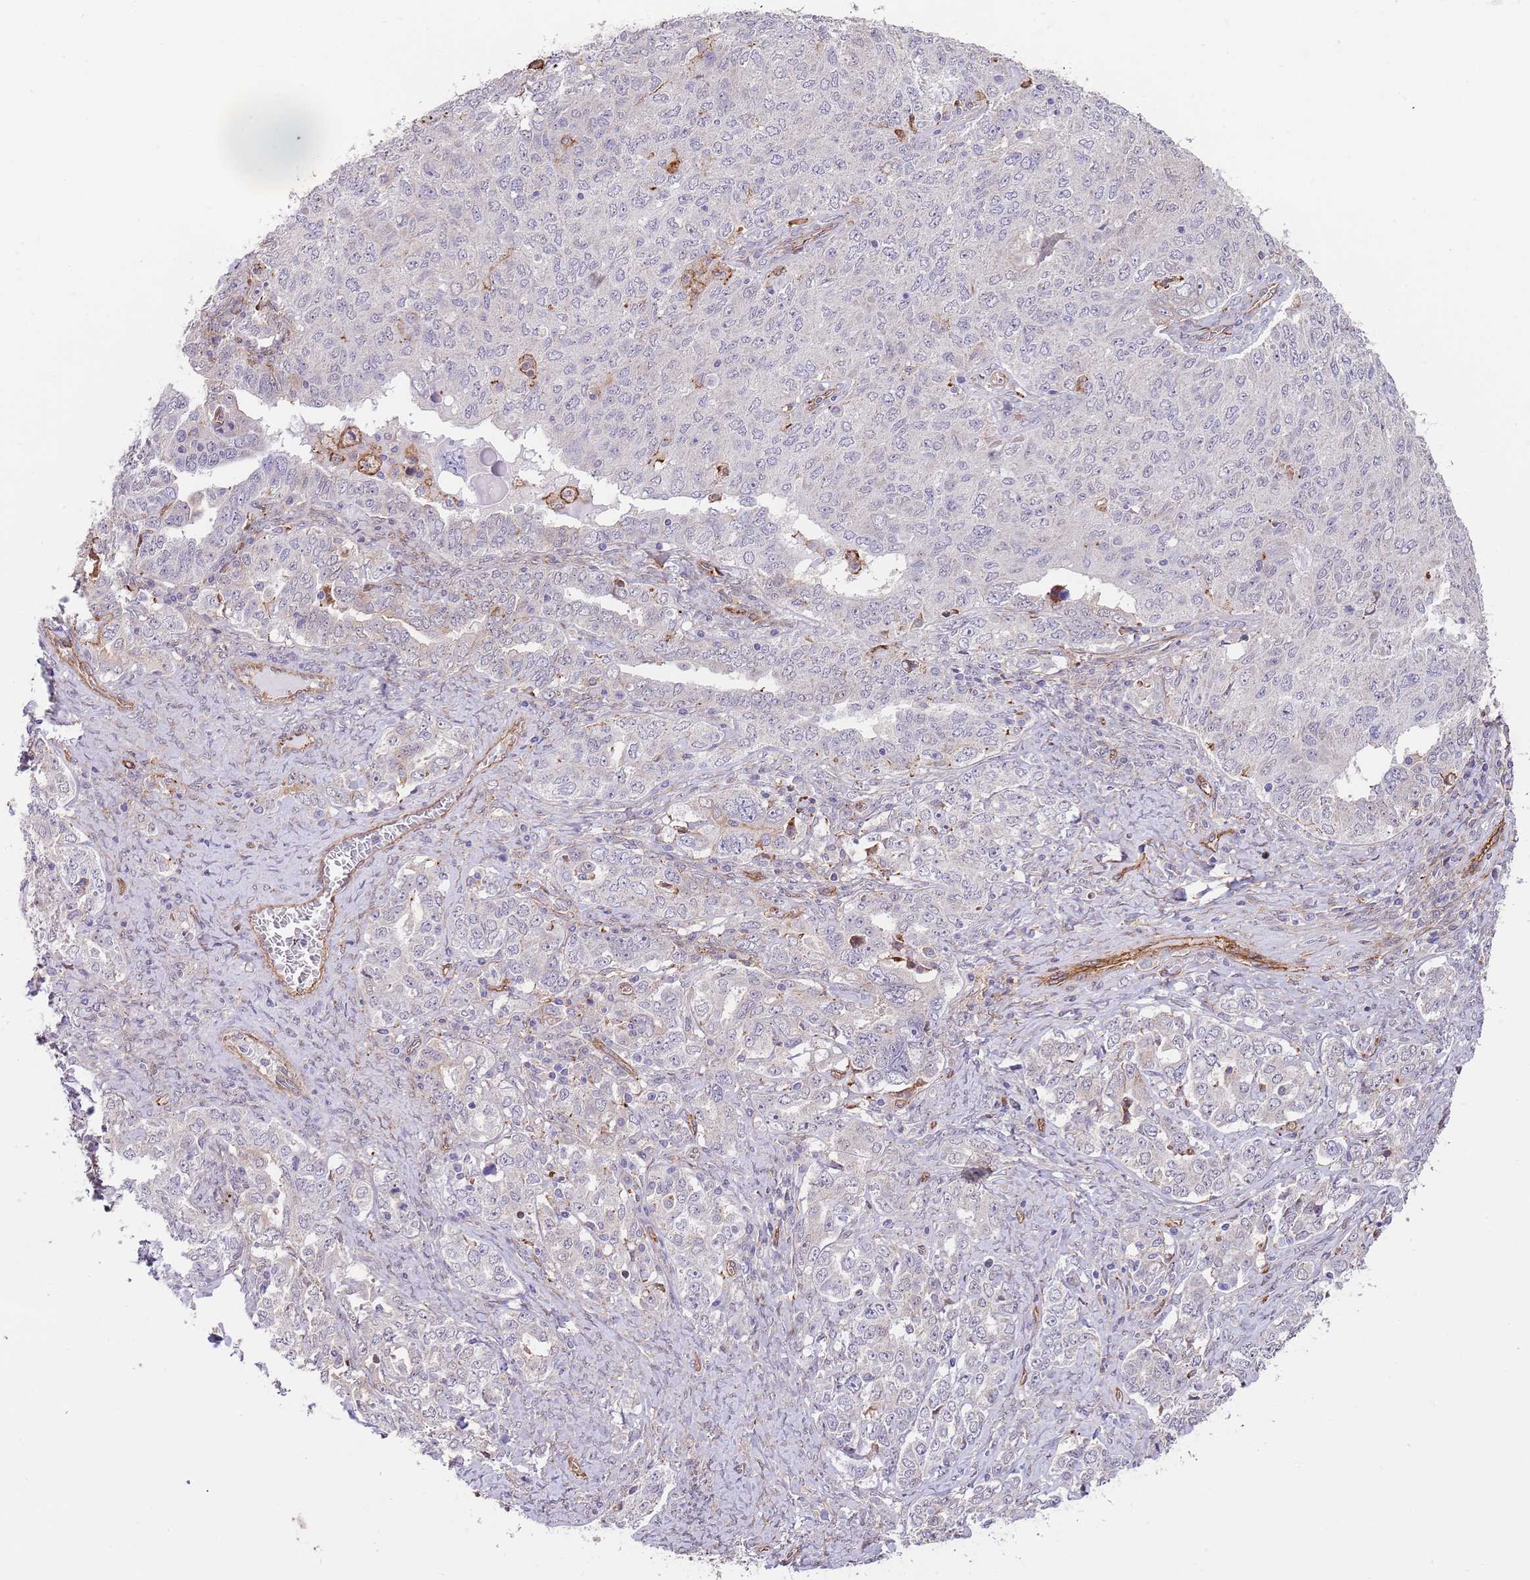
{"staining": {"intensity": "negative", "quantity": "none", "location": "none"}, "tissue": "ovarian cancer", "cell_type": "Tumor cells", "image_type": "cancer", "snomed": [{"axis": "morphology", "description": "Carcinoma, endometroid"}, {"axis": "topography", "description": "Ovary"}], "caption": "This is an immunohistochemistry image of human ovarian endometroid carcinoma. There is no expression in tumor cells.", "gene": "BPNT1", "patient": {"sex": "female", "age": 62}}